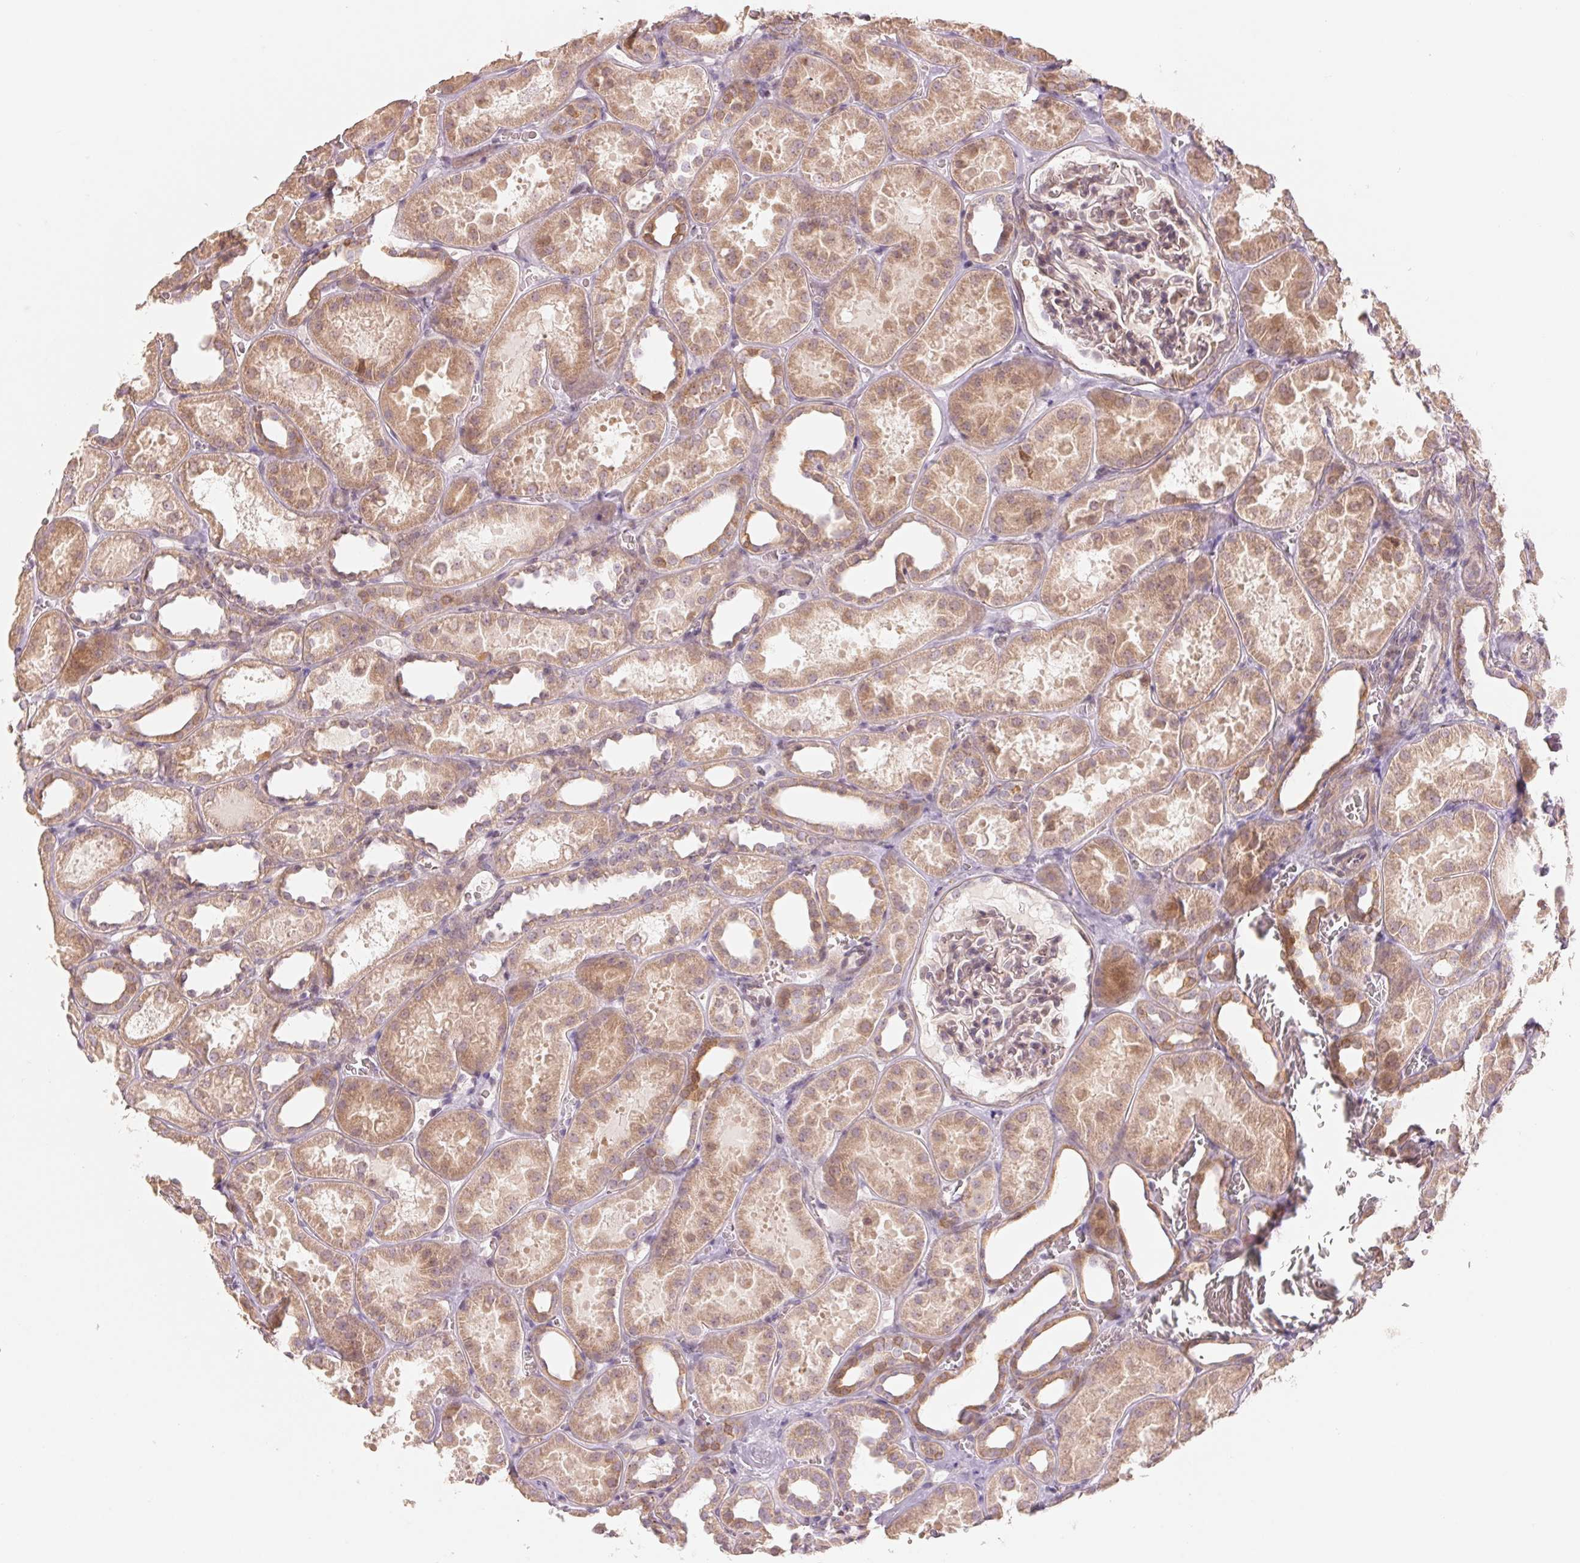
{"staining": {"intensity": "weak", "quantity": "<25%", "location": "cytoplasmic/membranous"}, "tissue": "kidney", "cell_type": "Cells in glomeruli", "image_type": "normal", "snomed": [{"axis": "morphology", "description": "Normal tissue, NOS"}, {"axis": "topography", "description": "Kidney"}], "caption": "This is an immunohistochemistry photomicrograph of unremarkable human kidney. There is no positivity in cells in glomeruli.", "gene": "DENND2C", "patient": {"sex": "female", "age": 41}}